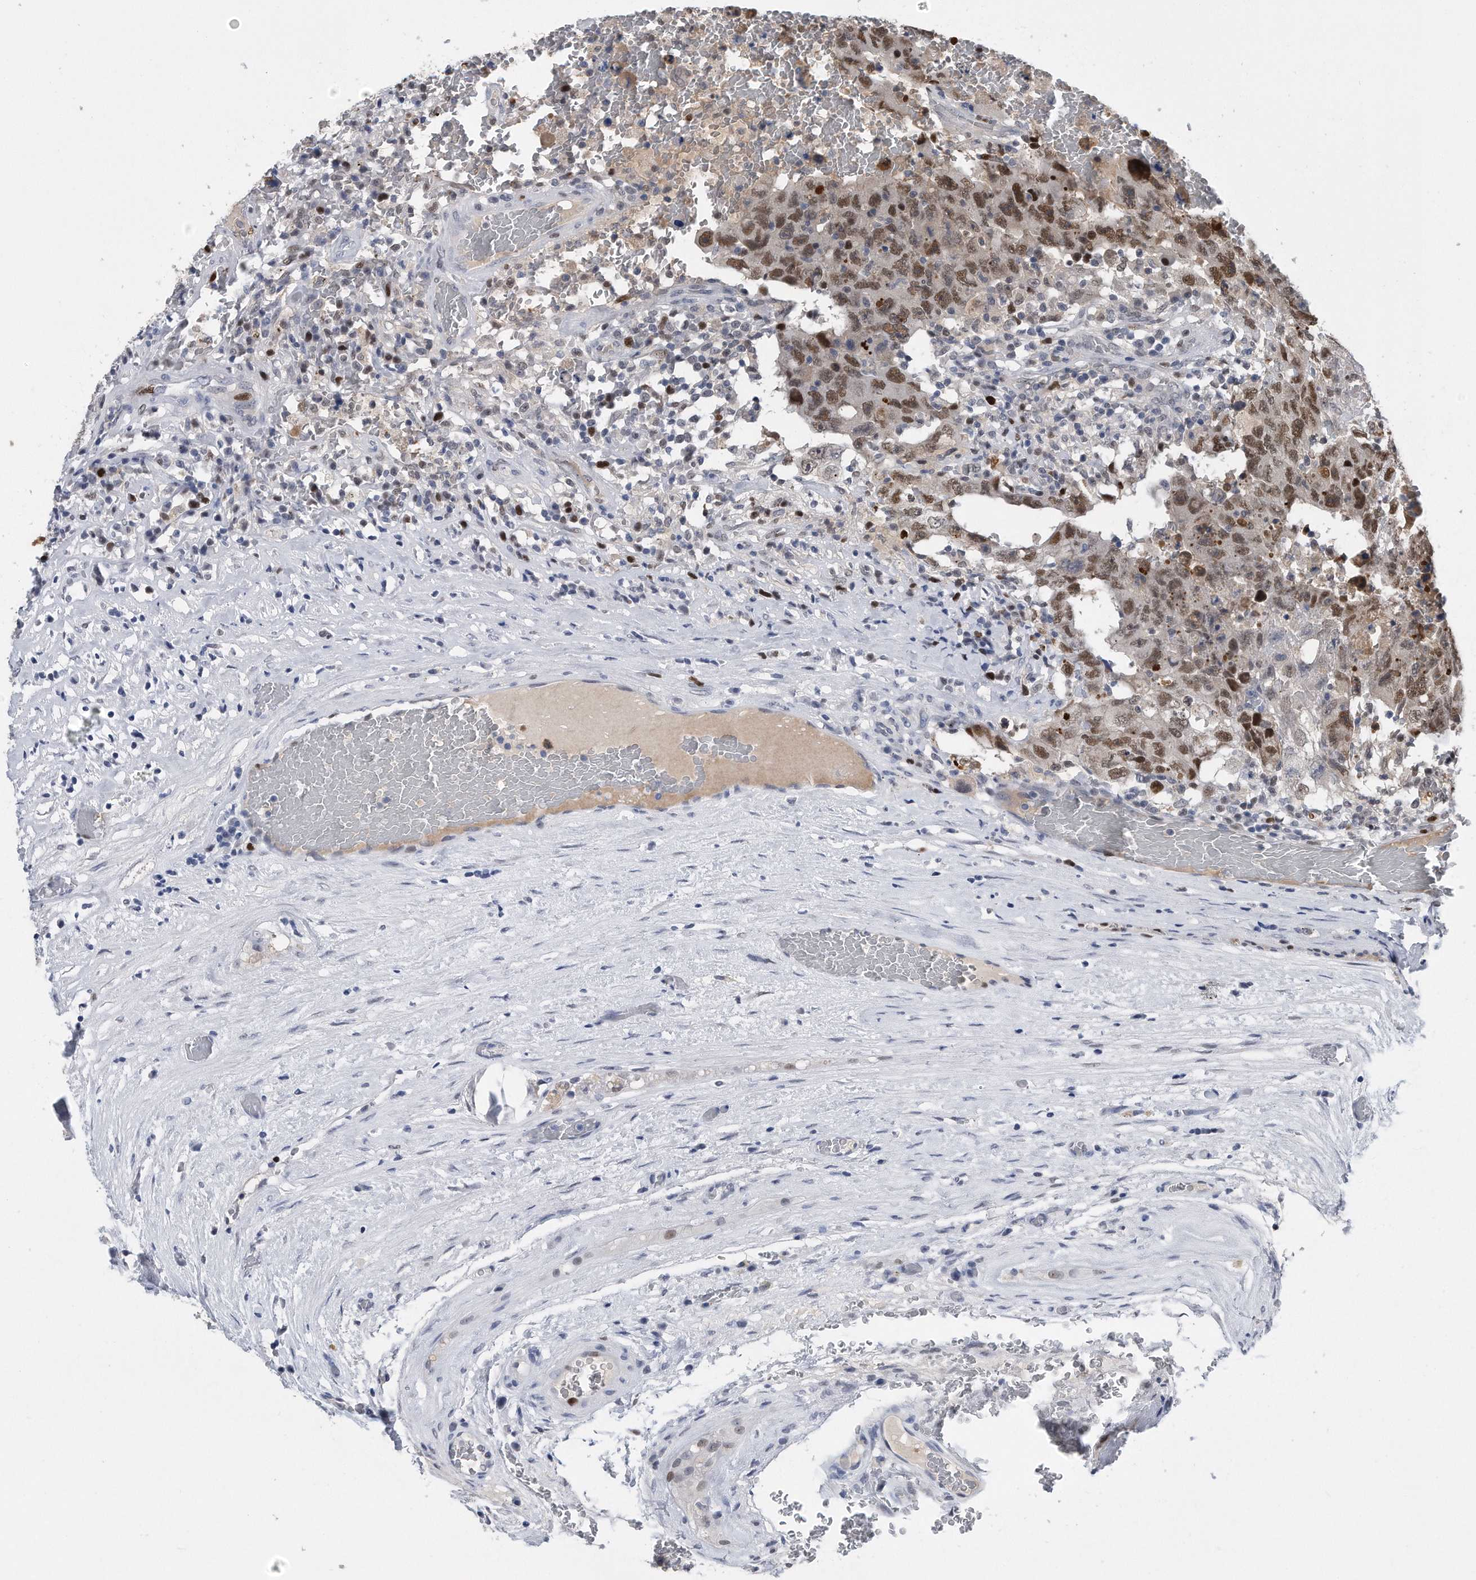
{"staining": {"intensity": "moderate", "quantity": ">75%", "location": "nuclear"}, "tissue": "testis cancer", "cell_type": "Tumor cells", "image_type": "cancer", "snomed": [{"axis": "morphology", "description": "Carcinoma, Embryonal, NOS"}, {"axis": "topography", "description": "Testis"}], "caption": "Protein staining of testis embryonal carcinoma tissue shows moderate nuclear positivity in about >75% of tumor cells. Immunohistochemistry (ihc) stains the protein in brown and the nuclei are stained blue.", "gene": "PCNA", "patient": {"sex": "male", "age": 26}}